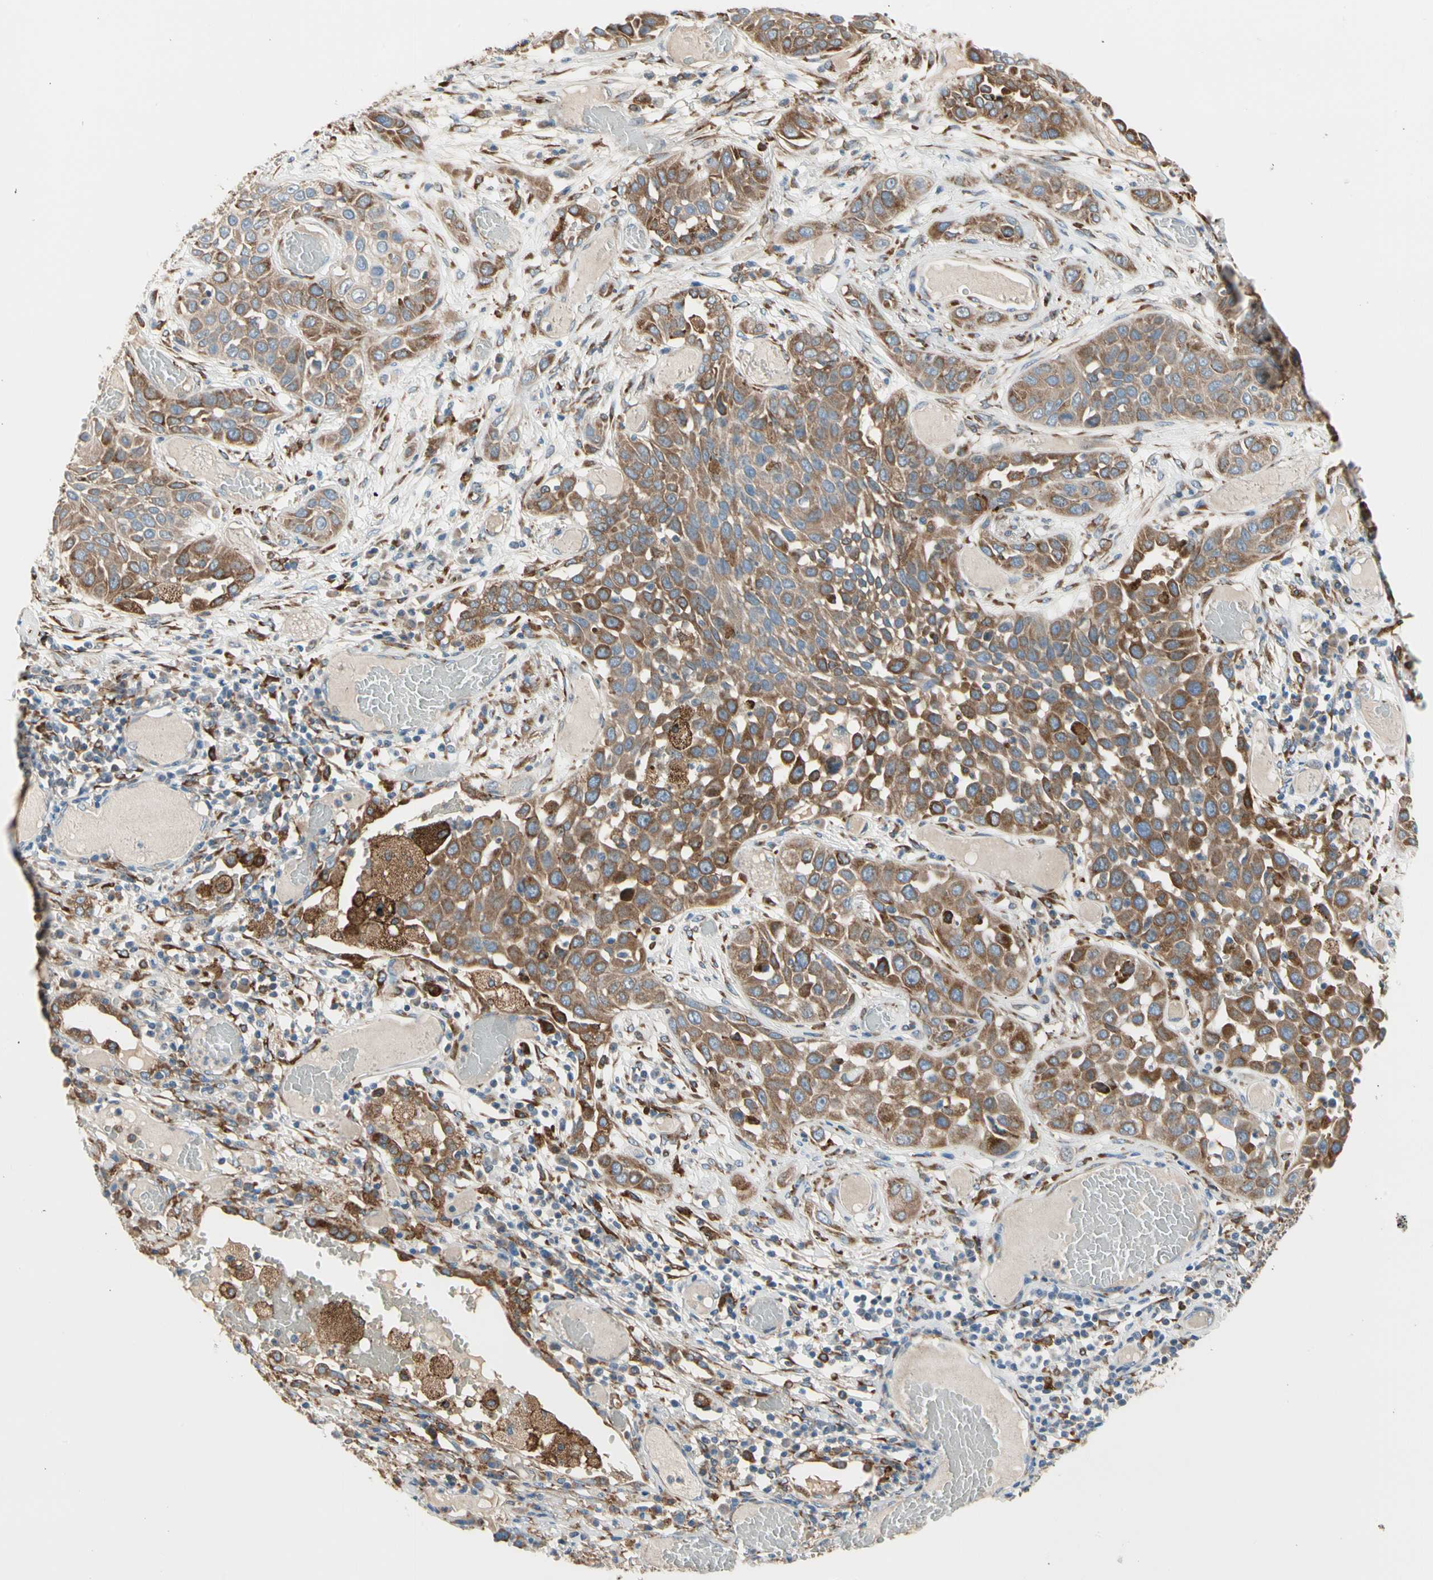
{"staining": {"intensity": "moderate", "quantity": ">75%", "location": "cytoplasmic/membranous"}, "tissue": "lung cancer", "cell_type": "Tumor cells", "image_type": "cancer", "snomed": [{"axis": "morphology", "description": "Squamous cell carcinoma, NOS"}, {"axis": "topography", "description": "Lung"}], "caption": "High-power microscopy captured an immunohistochemistry image of squamous cell carcinoma (lung), revealing moderate cytoplasmic/membranous positivity in about >75% of tumor cells.", "gene": "LRPAP1", "patient": {"sex": "male", "age": 71}}